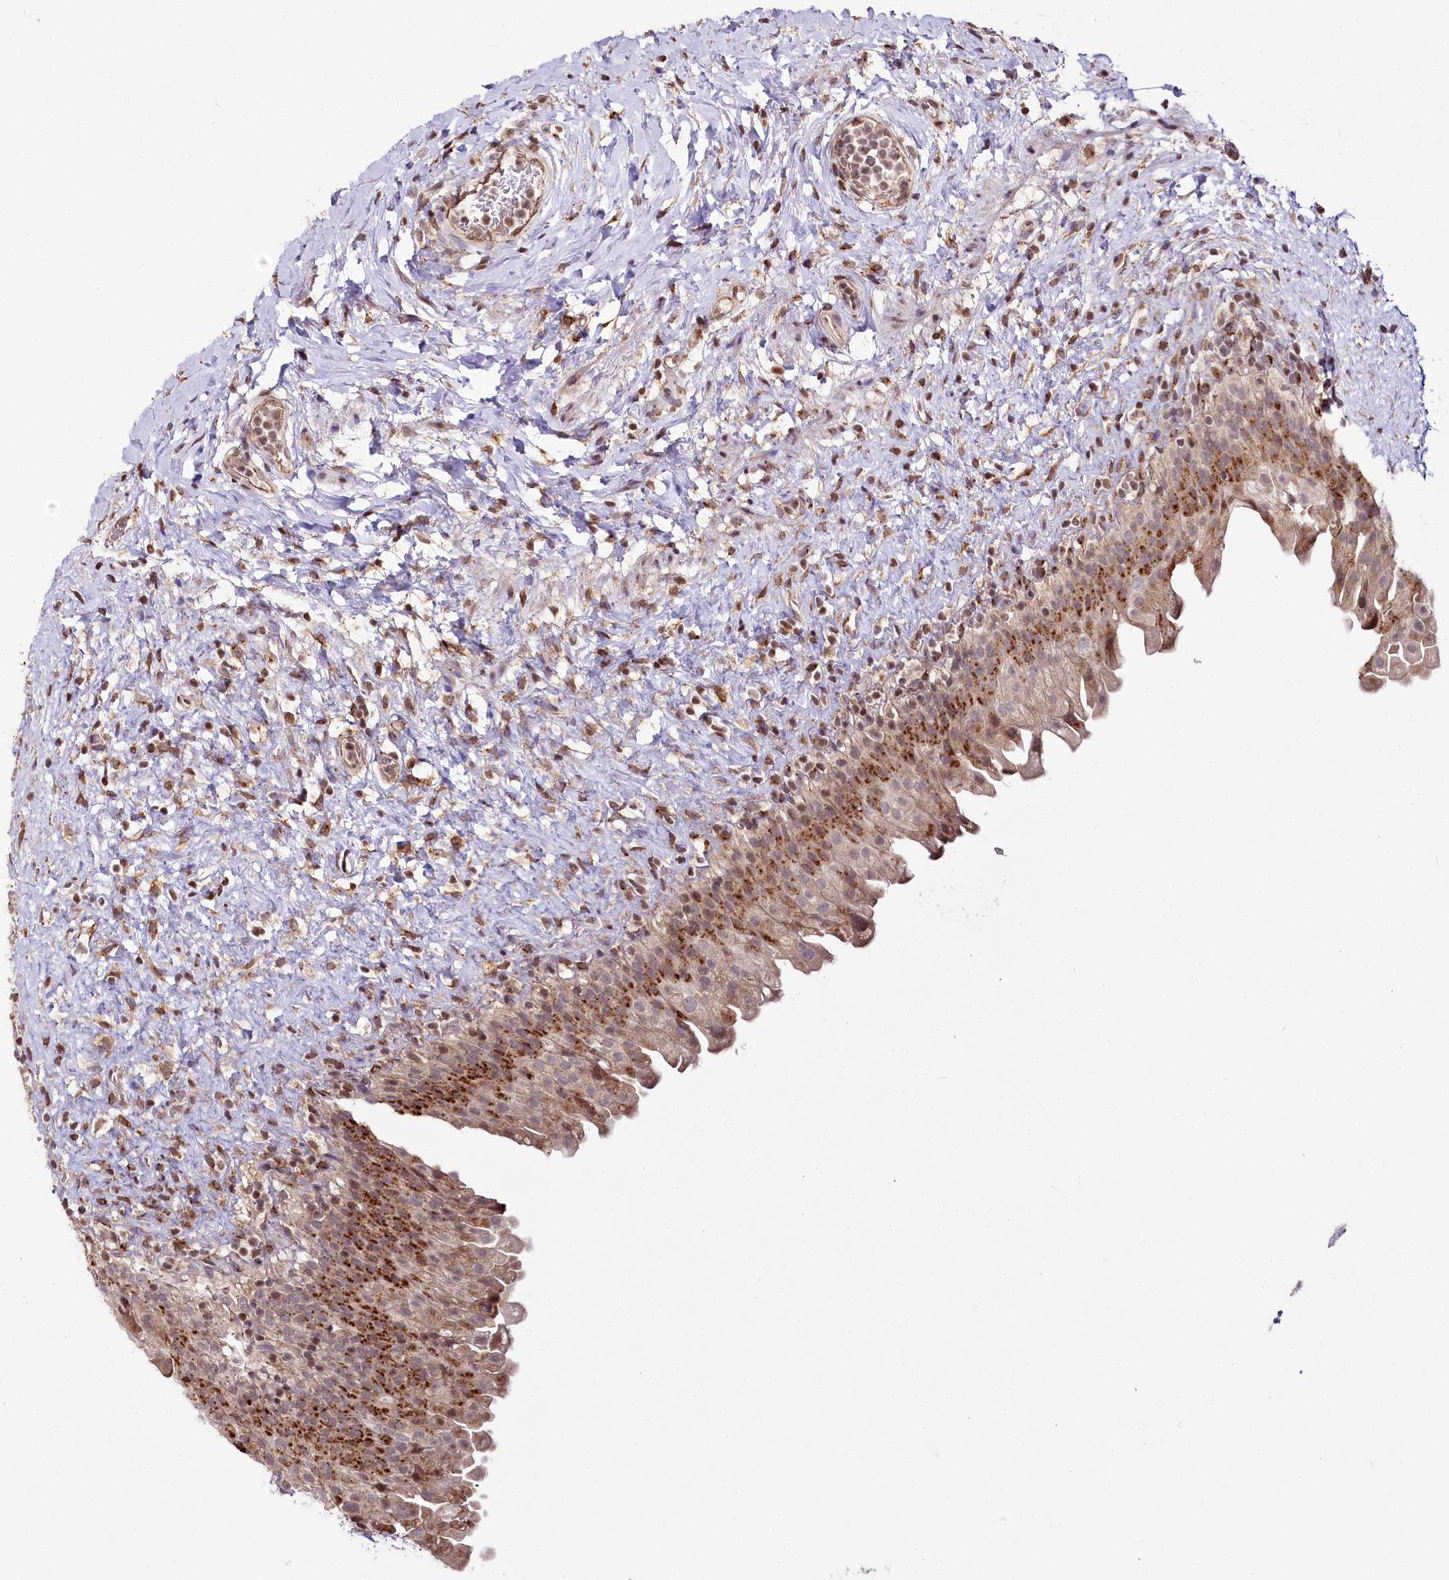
{"staining": {"intensity": "moderate", "quantity": ">75%", "location": "cytoplasmic/membranous,nuclear"}, "tissue": "urinary bladder", "cell_type": "Urothelial cells", "image_type": "normal", "snomed": [{"axis": "morphology", "description": "Normal tissue, NOS"}, {"axis": "topography", "description": "Urinary bladder"}], "caption": "The micrograph reveals a brown stain indicating the presence of a protein in the cytoplasmic/membranous,nuclear of urothelial cells in urinary bladder. The staining is performed using DAB brown chromogen to label protein expression. The nuclei are counter-stained blue using hematoxylin.", "gene": "HOXC8", "patient": {"sex": "female", "age": 27}}